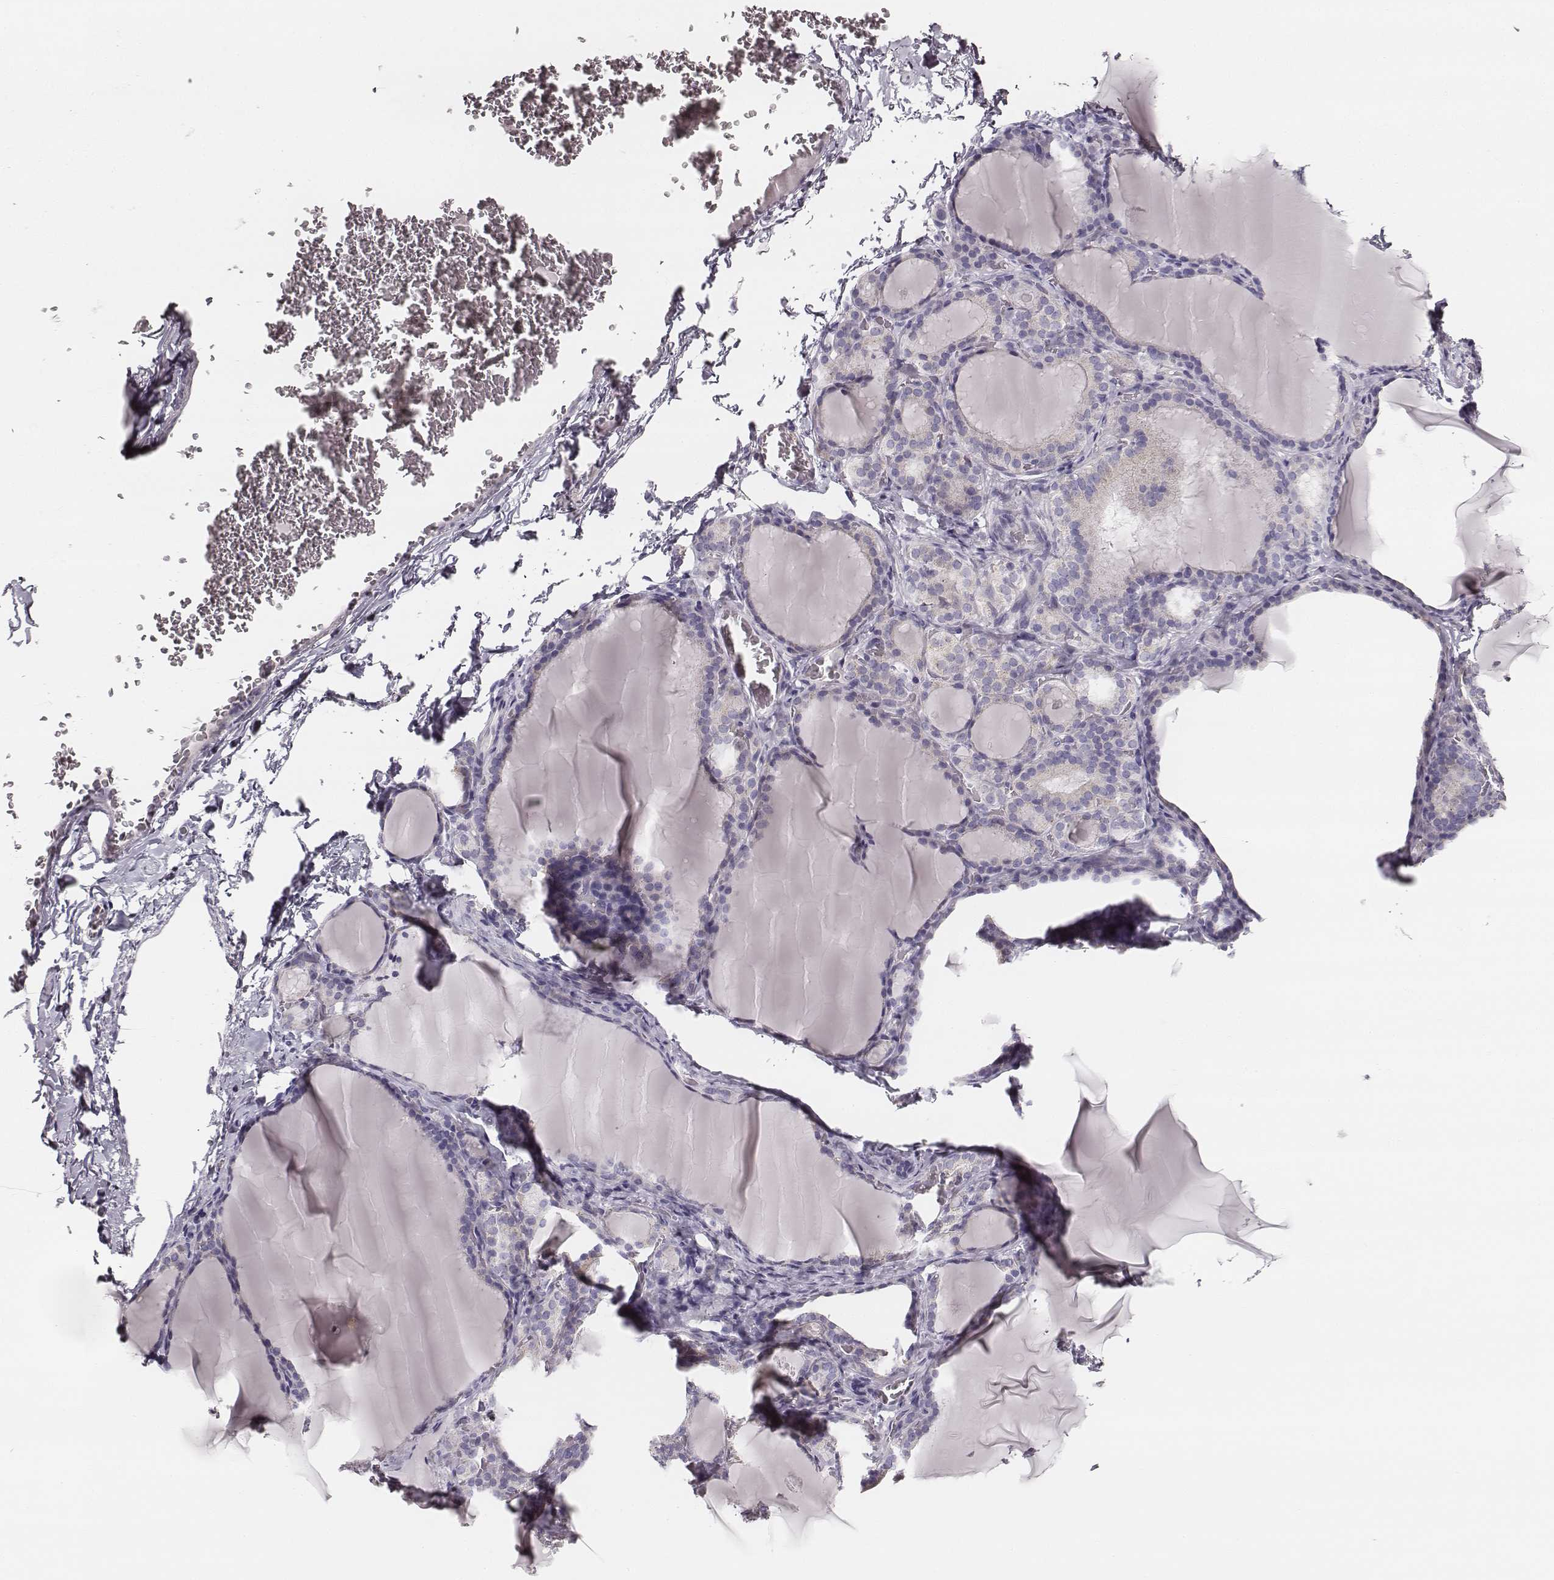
{"staining": {"intensity": "negative", "quantity": "none", "location": "none"}, "tissue": "thyroid gland", "cell_type": "Glandular cells", "image_type": "normal", "snomed": [{"axis": "morphology", "description": "Normal tissue, NOS"}, {"axis": "morphology", "description": "Hyperplasia, NOS"}, {"axis": "topography", "description": "Thyroid gland"}], "caption": "A high-resolution micrograph shows IHC staining of benign thyroid gland, which demonstrates no significant staining in glandular cells. The staining is performed using DAB brown chromogen with nuclei counter-stained in using hematoxylin.", "gene": "UBL4B", "patient": {"sex": "female", "age": 27}}